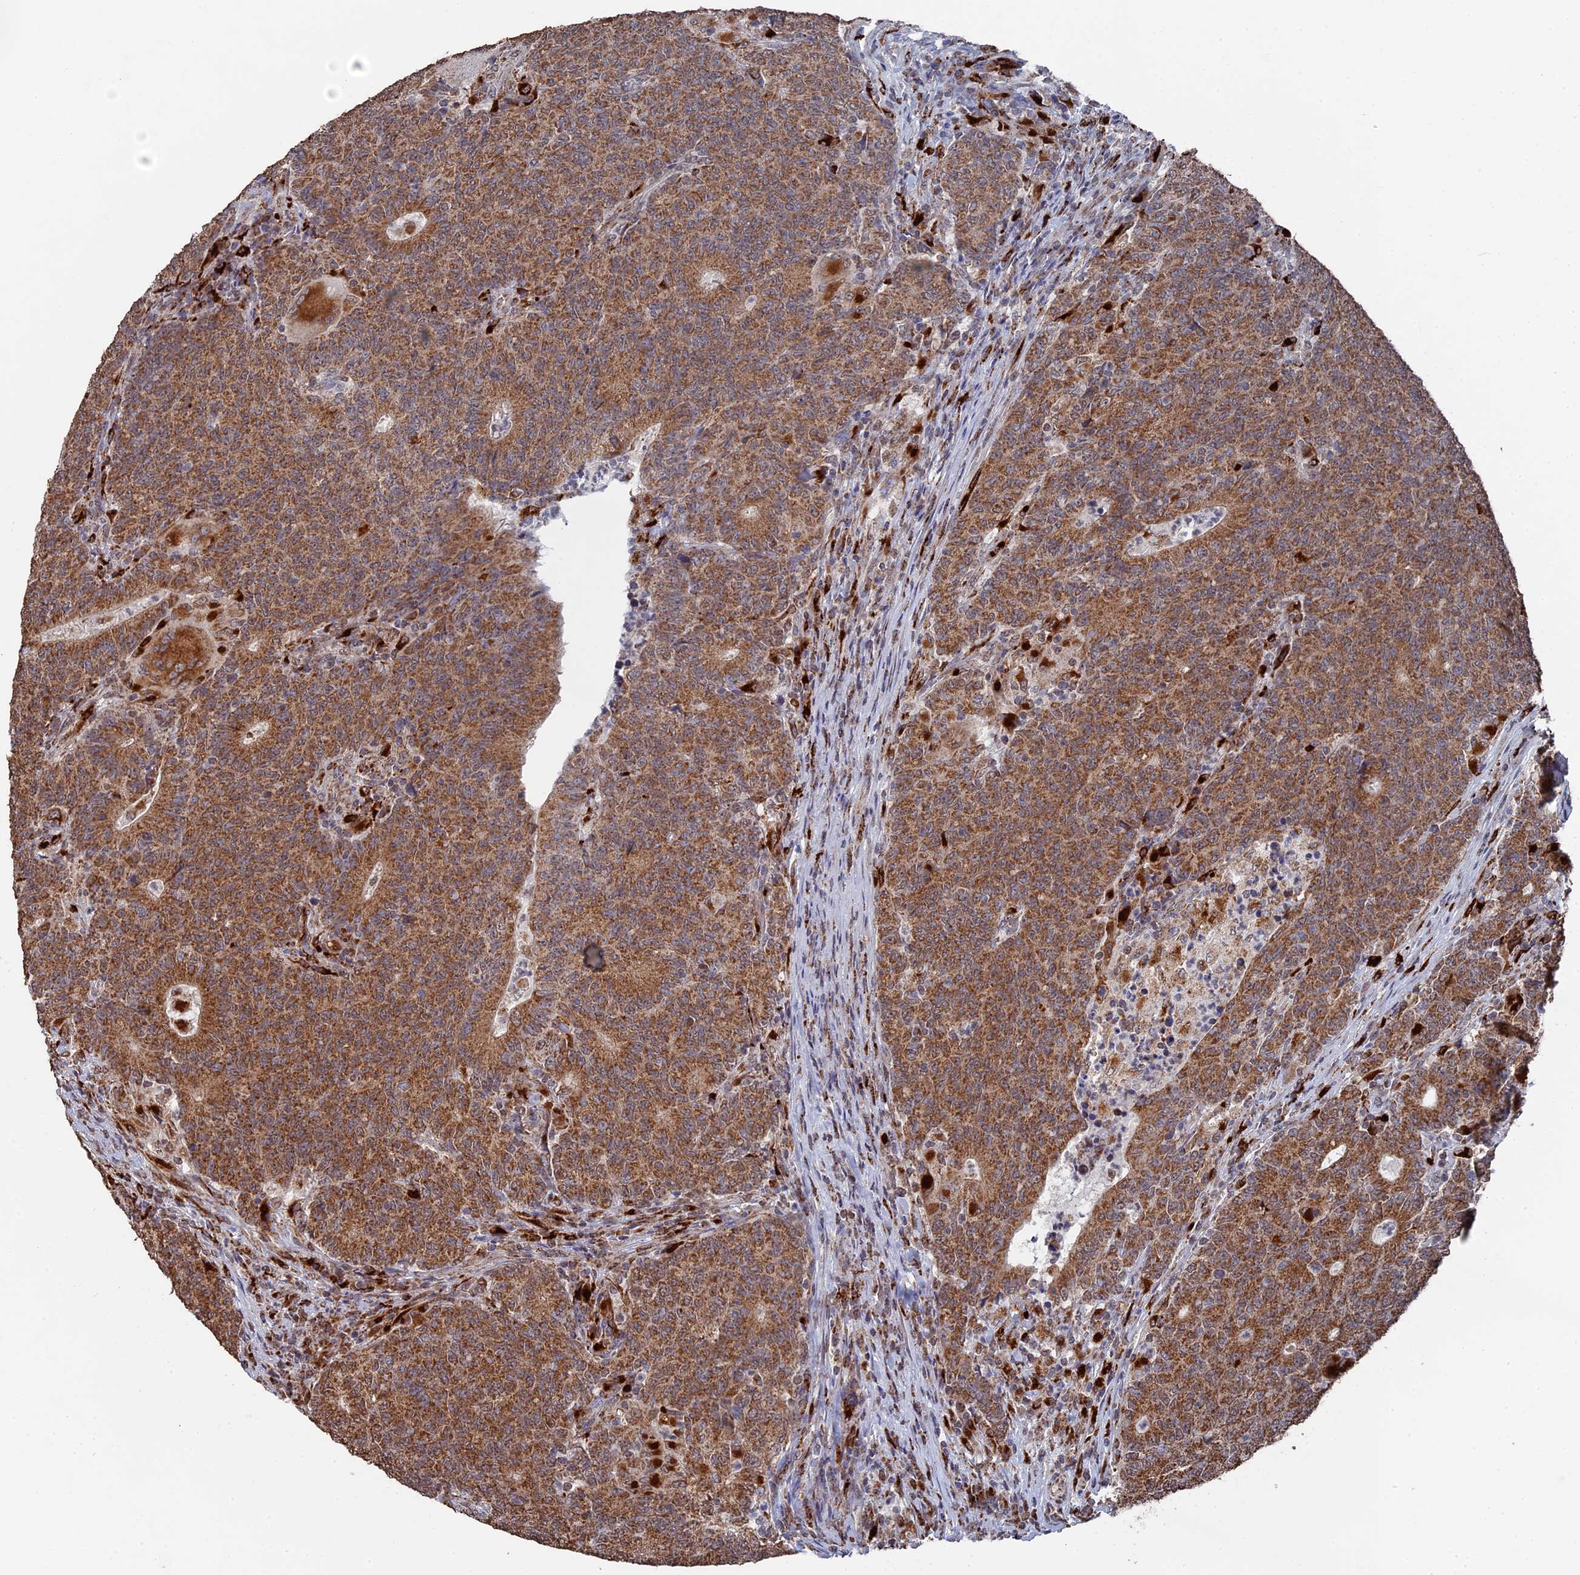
{"staining": {"intensity": "moderate", "quantity": ">75%", "location": "cytoplasmic/membranous"}, "tissue": "colorectal cancer", "cell_type": "Tumor cells", "image_type": "cancer", "snomed": [{"axis": "morphology", "description": "Adenocarcinoma, NOS"}, {"axis": "topography", "description": "Colon"}], "caption": "Immunohistochemical staining of adenocarcinoma (colorectal) displays medium levels of moderate cytoplasmic/membranous protein expression in approximately >75% of tumor cells.", "gene": "SMG9", "patient": {"sex": "female", "age": 75}}